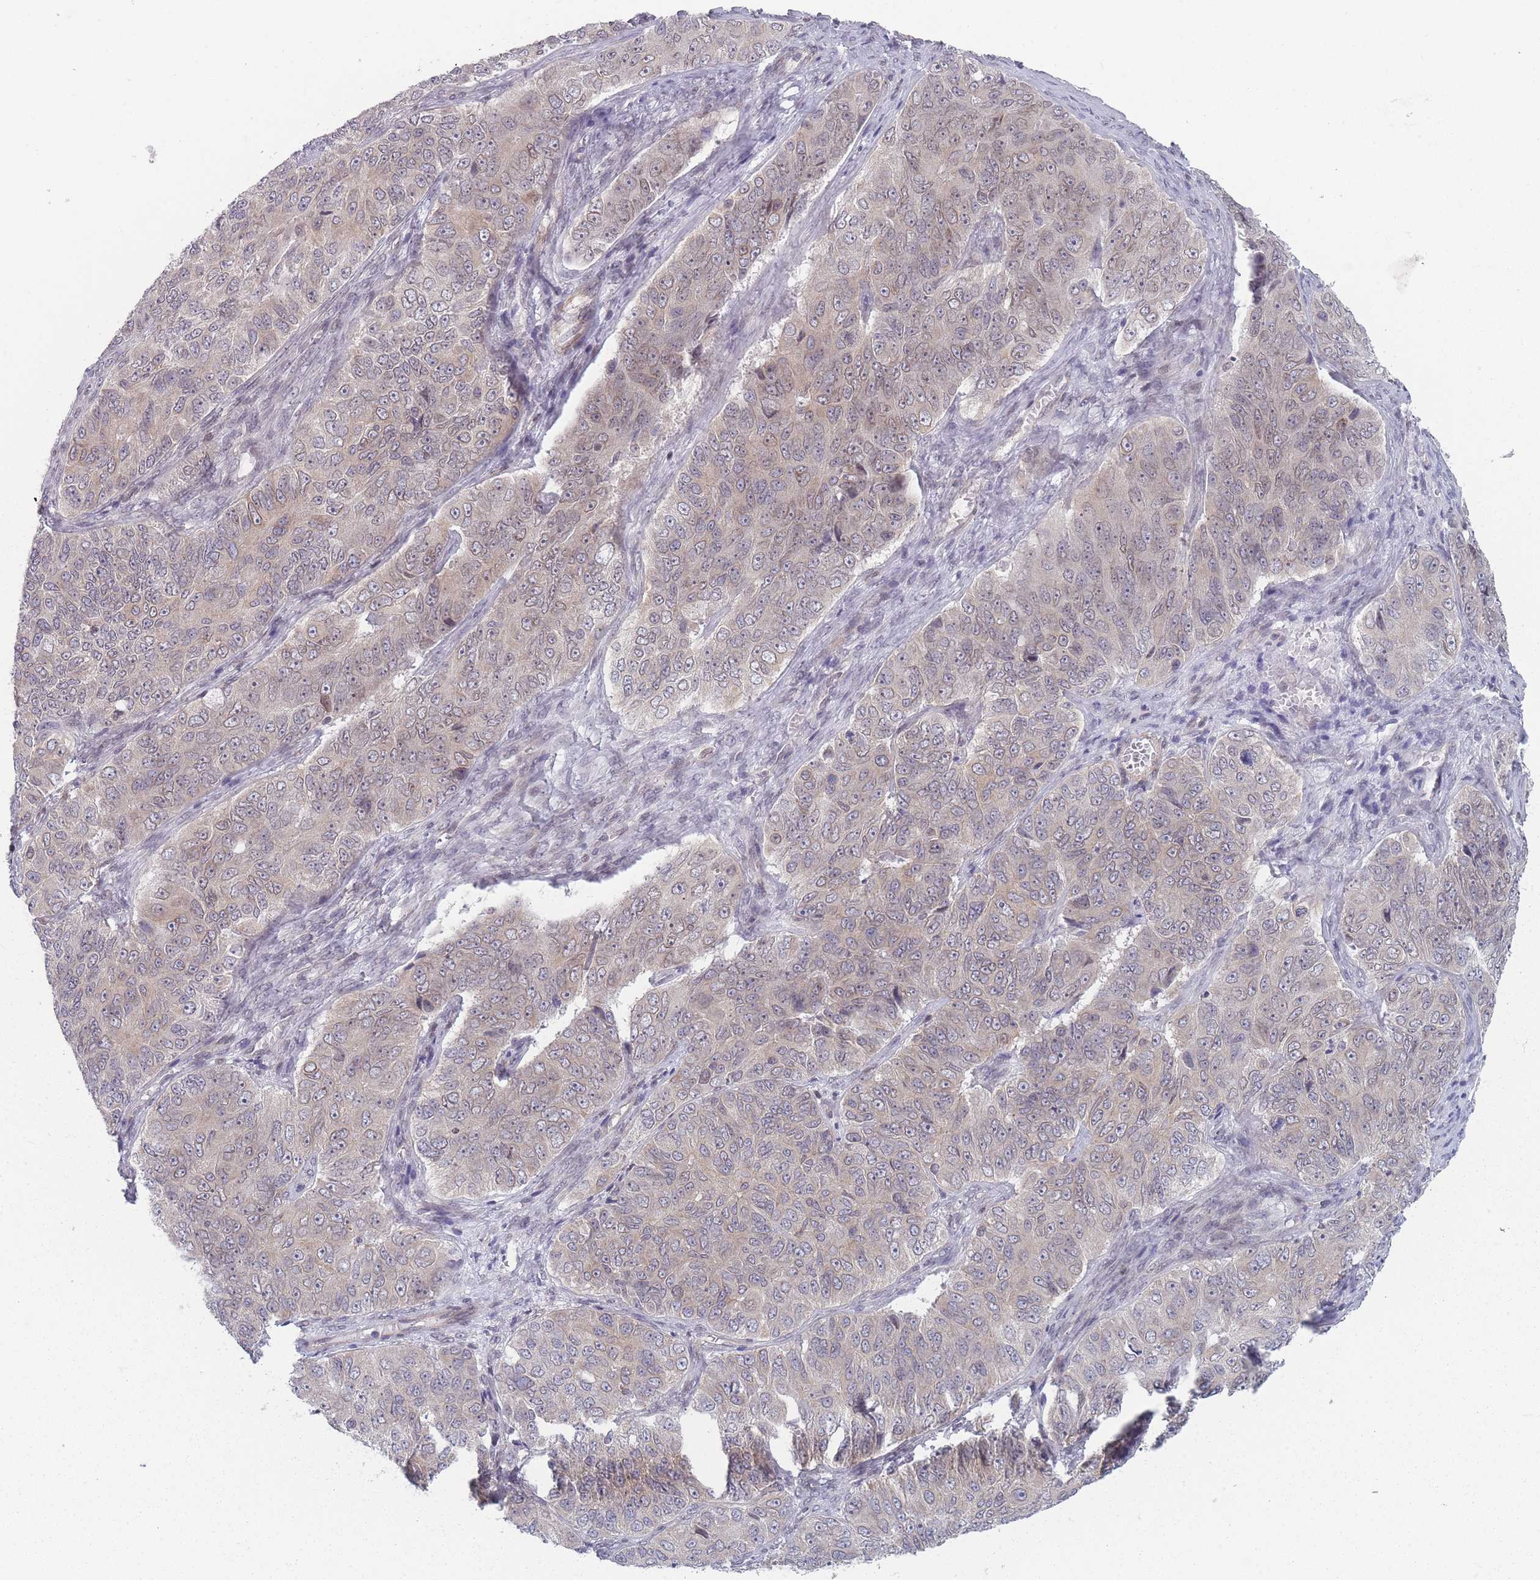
{"staining": {"intensity": "weak", "quantity": "25%-75%", "location": "cytoplasmic/membranous"}, "tissue": "ovarian cancer", "cell_type": "Tumor cells", "image_type": "cancer", "snomed": [{"axis": "morphology", "description": "Carcinoma, endometroid"}, {"axis": "topography", "description": "Ovary"}], "caption": "High-power microscopy captured an IHC photomicrograph of ovarian cancer (endometroid carcinoma), revealing weak cytoplasmic/membranous staining in approximately 25%-75% of tumor cells.", "gene": "VRK2", "patient": {"sex": "female", "age": 51}}